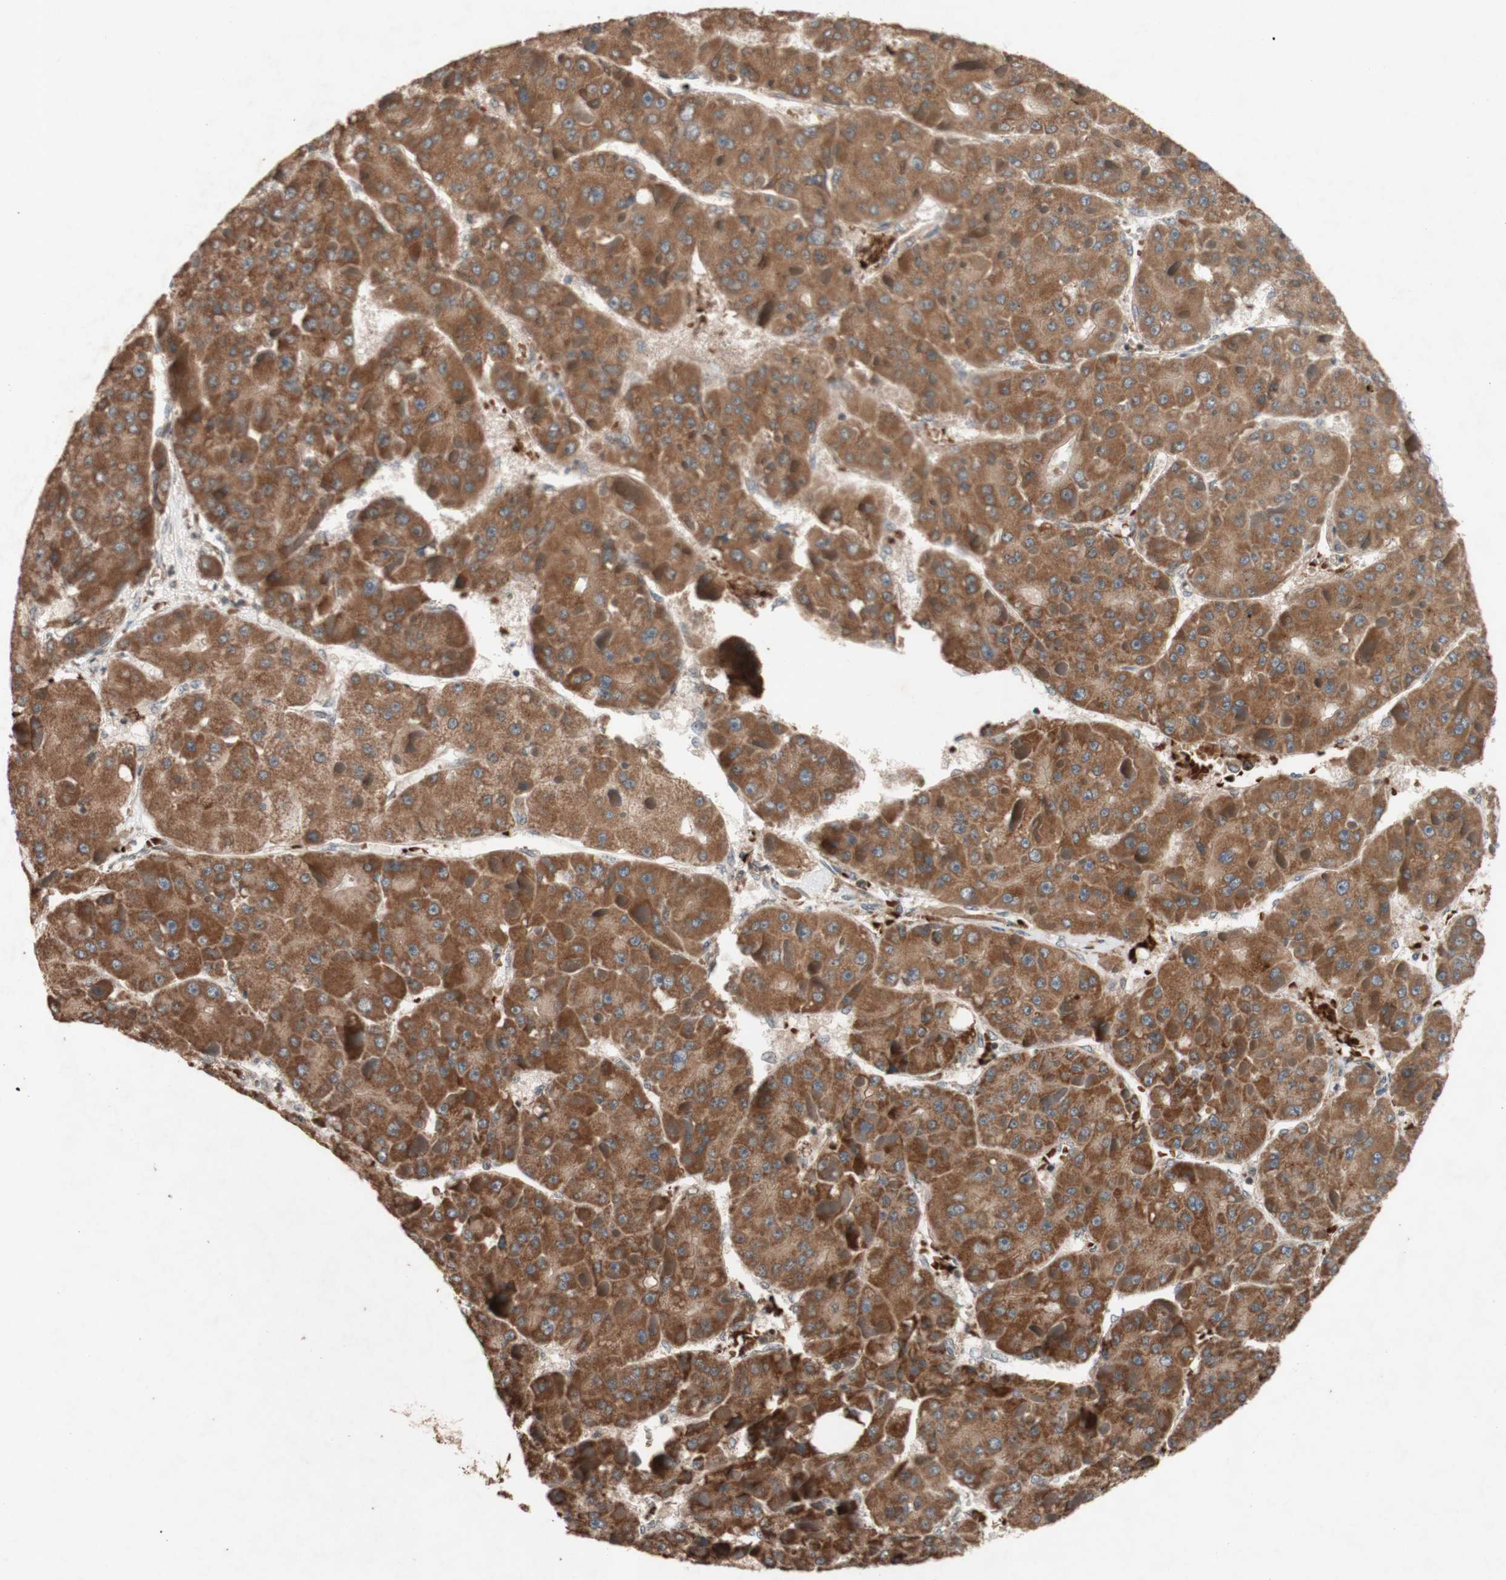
{"staining": {"intensity": "strong", "quantity": ">75%", "location": "cytoplasmic/membranous"}, "tissue": "liver cancer", "cell_type": "Tumor cells", "image_type": "cancer", "snomed": [{"axis": "morphology", "description": "Carcinoma, Hepatocellular, NOS"}, {"axis": "topography", "description": "Liver"}], "caption": "Human liver cancer stained for a protein (brown) exhibits strong cytoplasmic/membranous positive staining in about >75% of tumor cells.", "gene": "DDOST", "patient": {"sex": "female", "age": 73}}